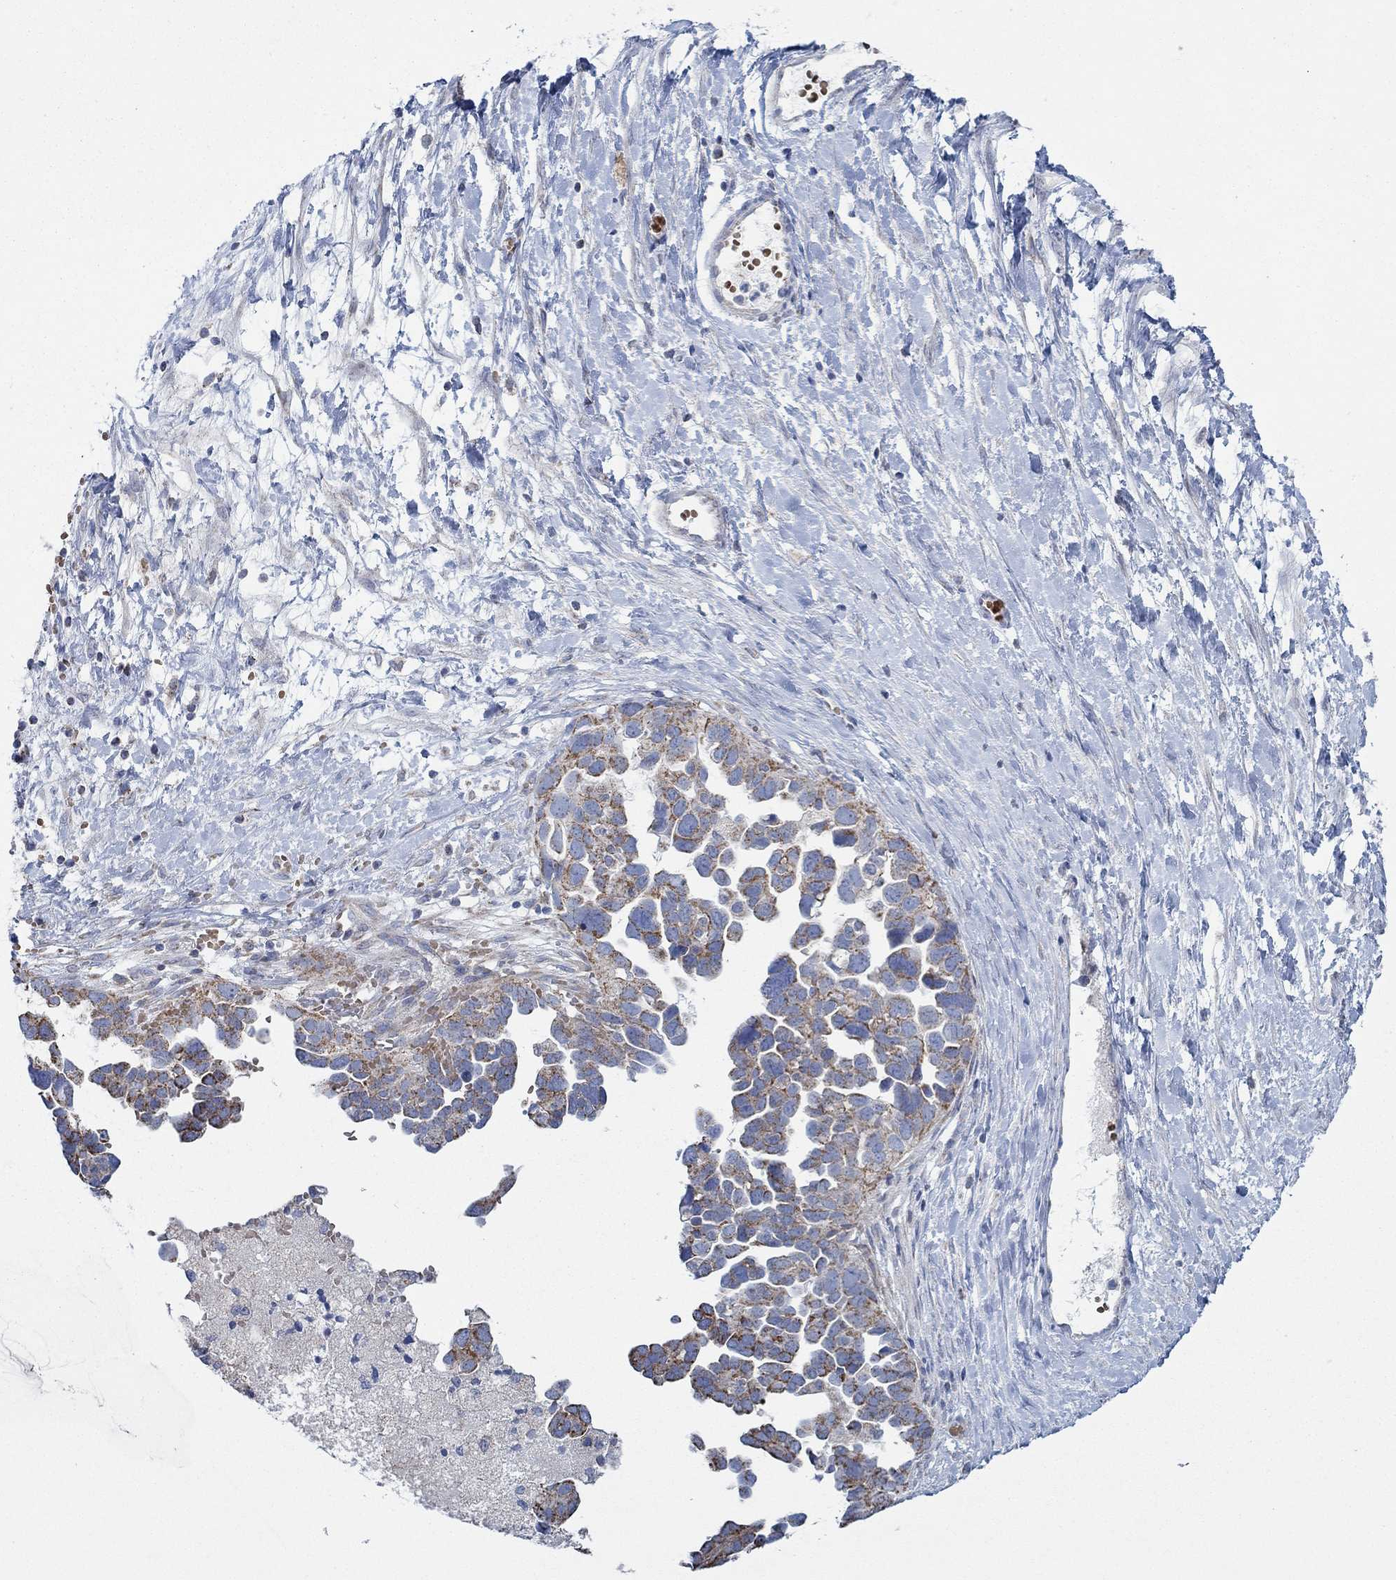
{"staining": {"intensity": "strong", "quantity": "<25%", "location": "cytoplasmic/membranous"}, "tissue": "ovarian cancer", "cell_type": "Tumor cells", "image_type": "cancer", "snomed": [{"axis": "morphology", "description": "Cystadenocarcinoma, serous, NOS"}, {"axis": "topography", "description": "Ovary"}], "caption": "Immunohistochemistry staining of ovarian cancer (serous cystadenocarcinoma), which demonstrates medium levels of strong cytoplasmic/membranous positivity in about <25% of tumor cells indicating strong cytoplasmic/membranous protein staining. The staining was performed using DAB (brown) for protein detection and nuclei were counterstained in hematoxylin (blue).", "gene": "GLOD5", "patient": {"sex": "female", "age": 54}}